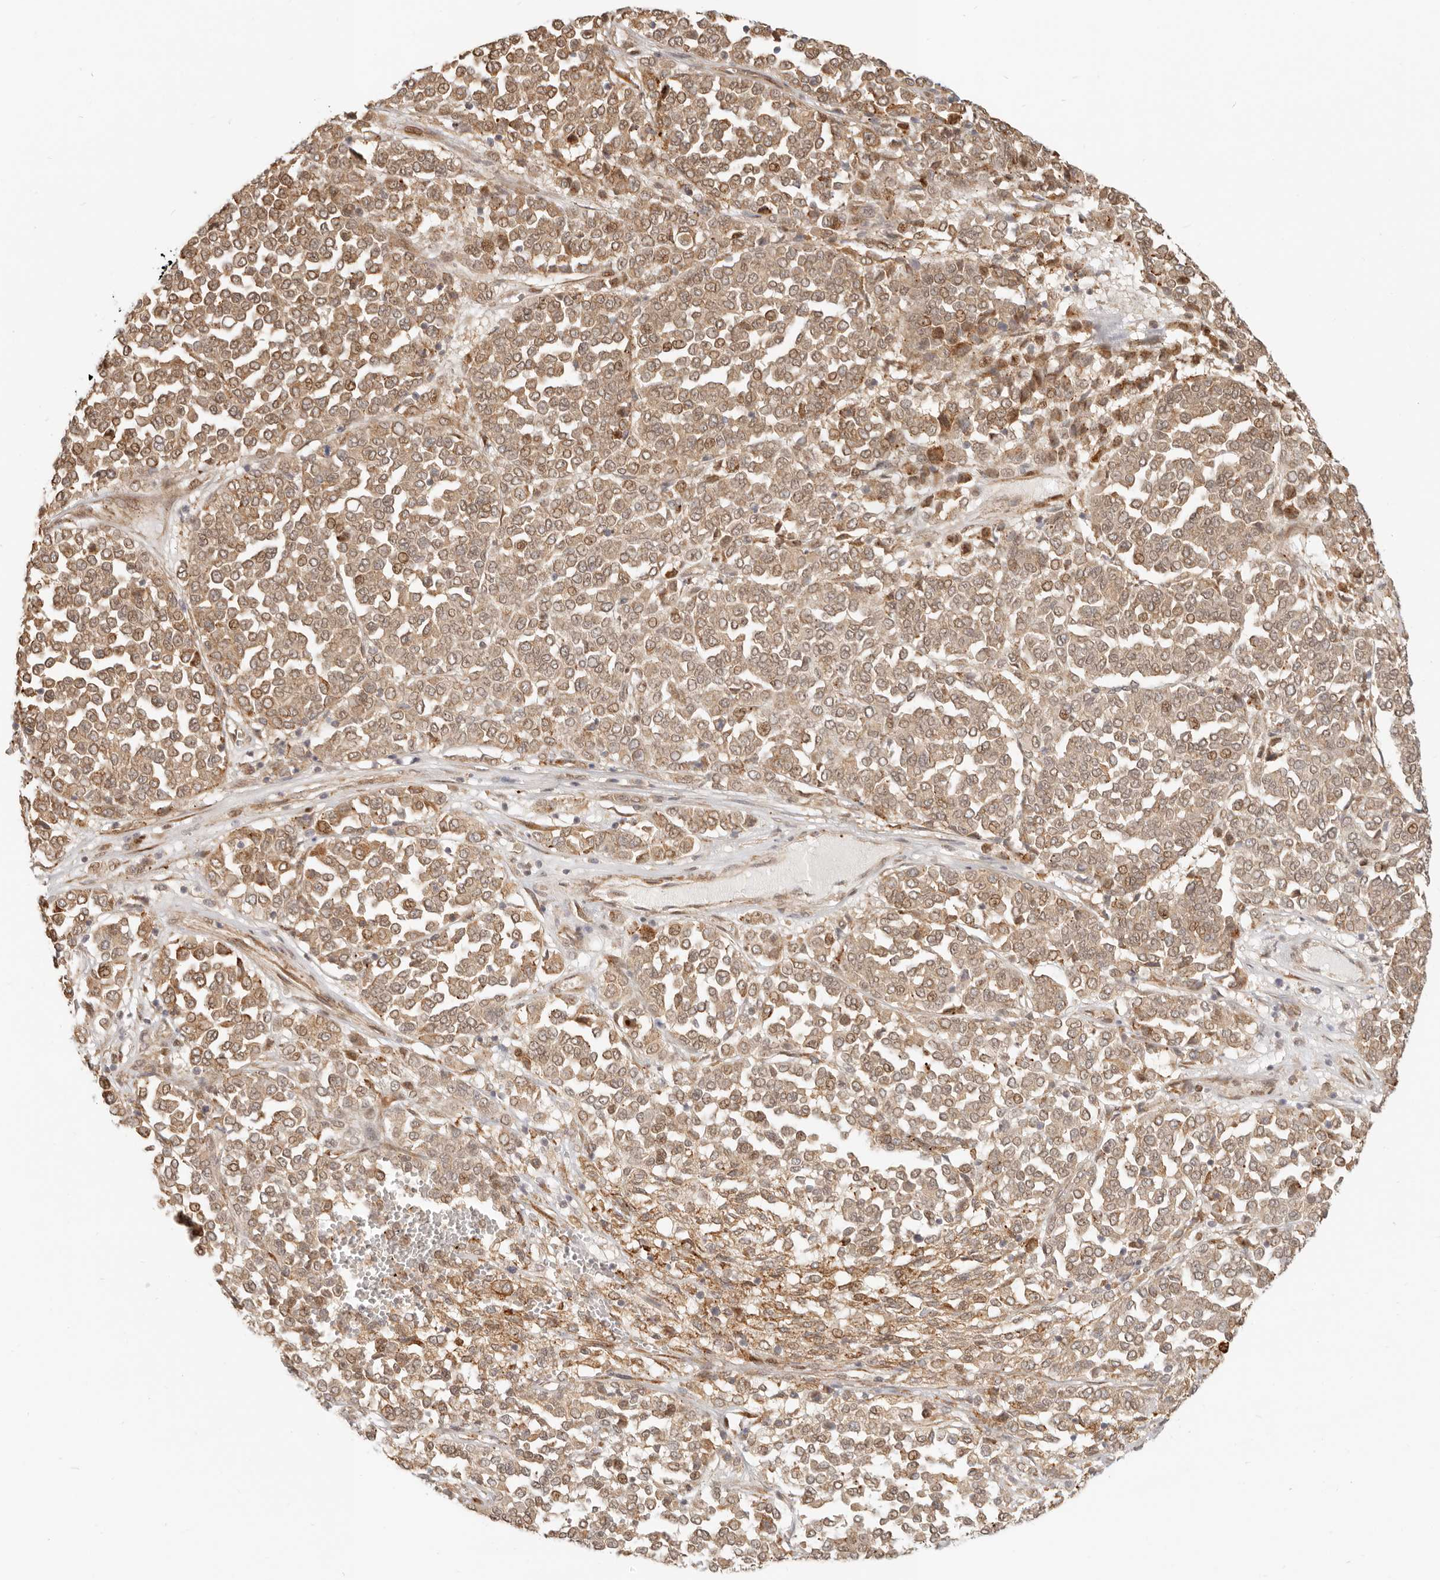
{"staining": {"intensity": "moderate", "quantity": ">75%", "location": "cytoplasmic/membranous,nuclear"}, "tissue": "melanoma", "cell_type": "Tumor cells", "image_type": "cancer", "snomed": [{"axis": "morphology", "description": "Malignant melanoma, Metastatic site"}, {"axis": "topography", "description": "Pancreas"}], "caption": "Moderate cytoplasmic/membranous and nuclear protein expression is present in approximately >75% of tumor cells in melanoma.", "gene": "TUFT1", "patient": {"sex": "female", "age": 30}}